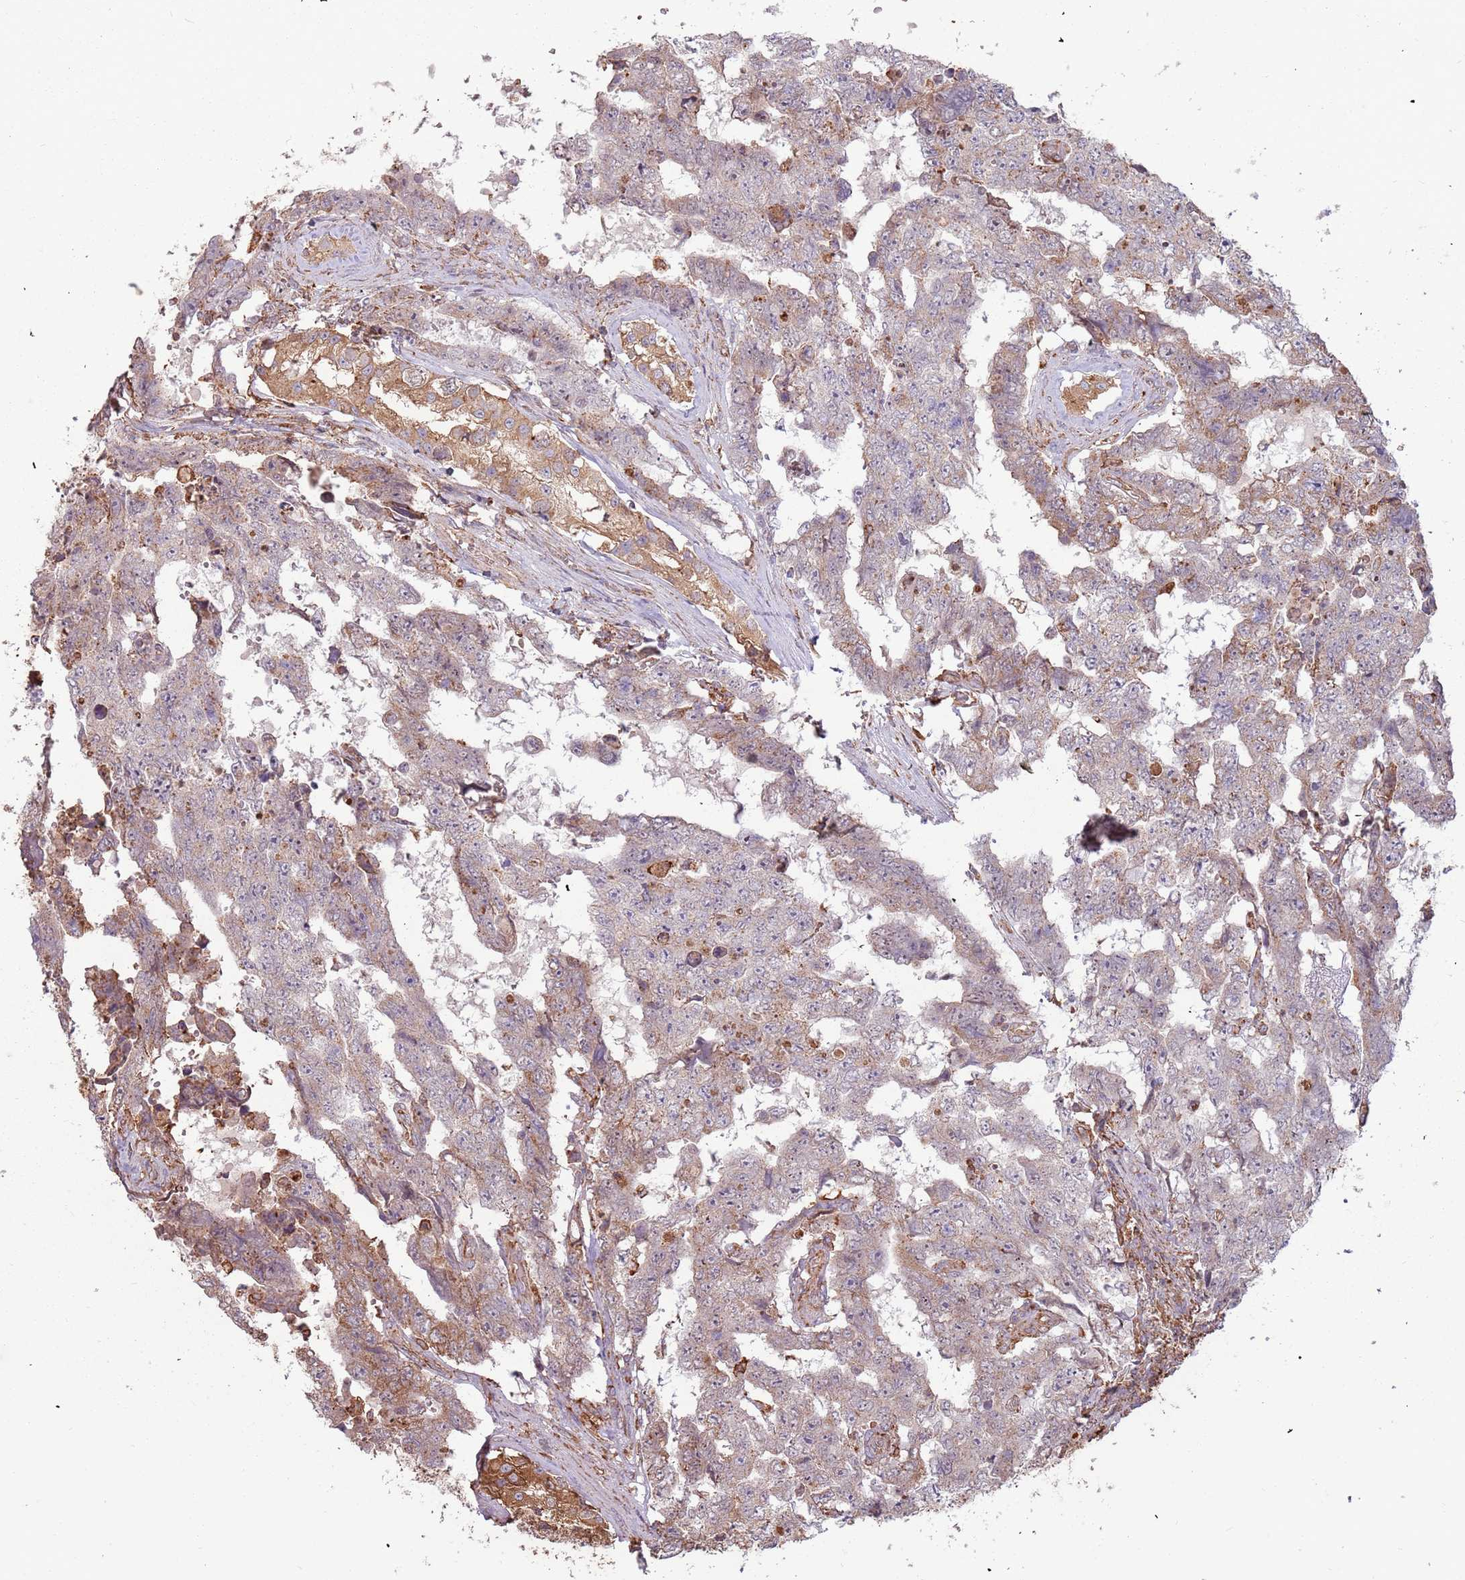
{"staining": {"intensity": "weak", "quantity": "25%-75%", "location": "cytoplasmic/membranous"}, "tissue": "testis cancer", "cell_type": "Tumor cells", "image_type": "cancer", "snomed": [{"axis": "morphology", "description": "Normal tissue, NOS"}, {"axis": "morphology", "description": "Carcinoma, Embryonal, NOS"}, {"axis": "topography", "description": "Testis"}, {"axis": "topography", "description": "Epididymis"}], "caption": "Weak cytoplasmic/membranous positivity for a protein is present in approximately 25%-75% of tumor cells of testis embryonal carcinoma using IHC.", "gene": "ATOSB", "patient": {"sex": "male", "age": 25}}